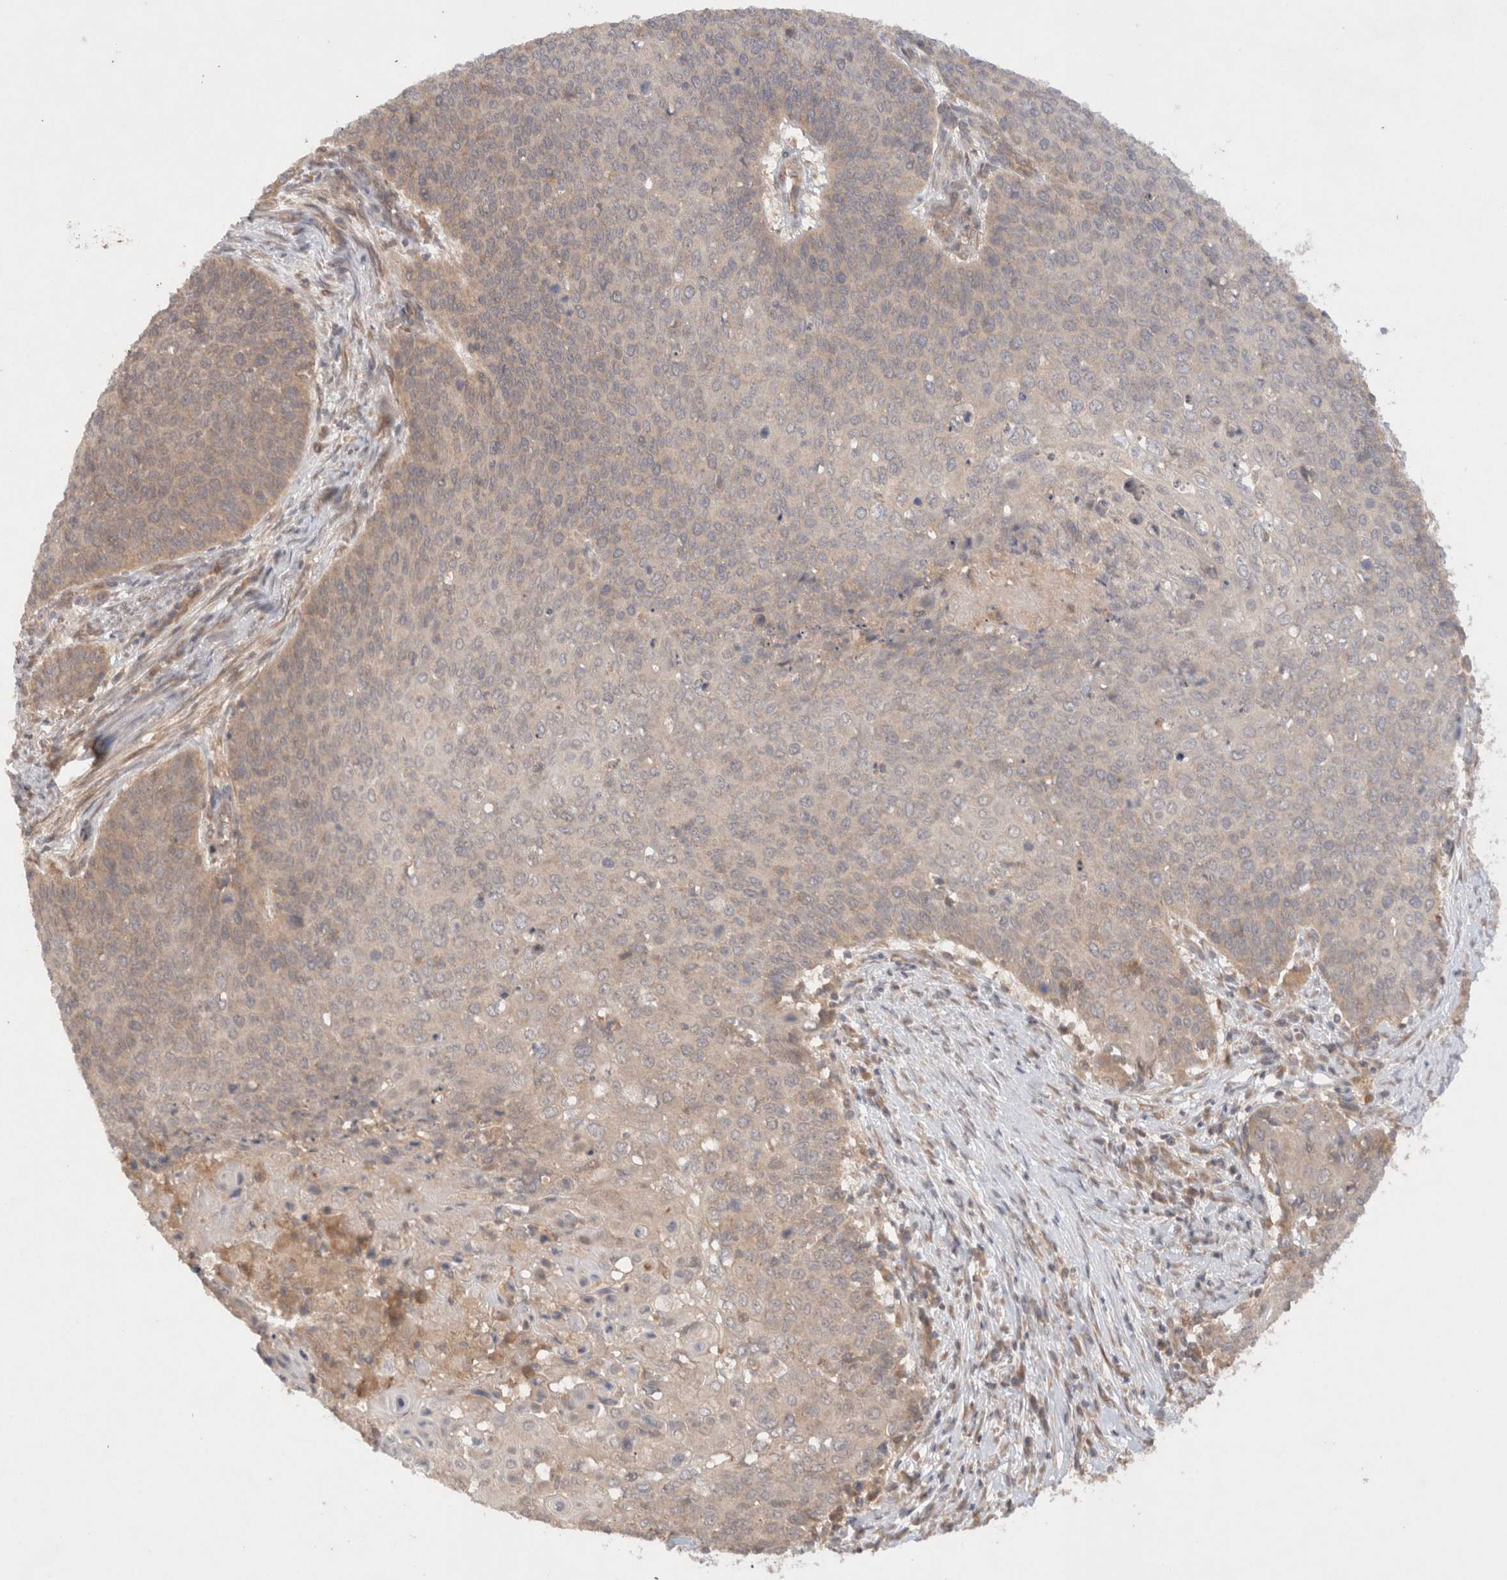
{"staining": {"intensity": "weak", "quantity": ">75%", "location": "cytoplasmic/membranous"}, "tissue": "cervical cancer", "cell_type": "Tumor cells", "image_type": "cancer", "snomed": [{"axis": "morphology", "description": "Squamous cell carcinoma, NOS"}, {"axis": "topography", "description": "Cervix"}], "caption": "Immunohistochemical staining of human cervical cancer (squamous cell carcinoma) reveals low levels of weak cytoplasmic/membranous expression in approximately >75% of tumor cells.", "gene": "KLHL20", "patient": {"sex": "female", "age": 39}}